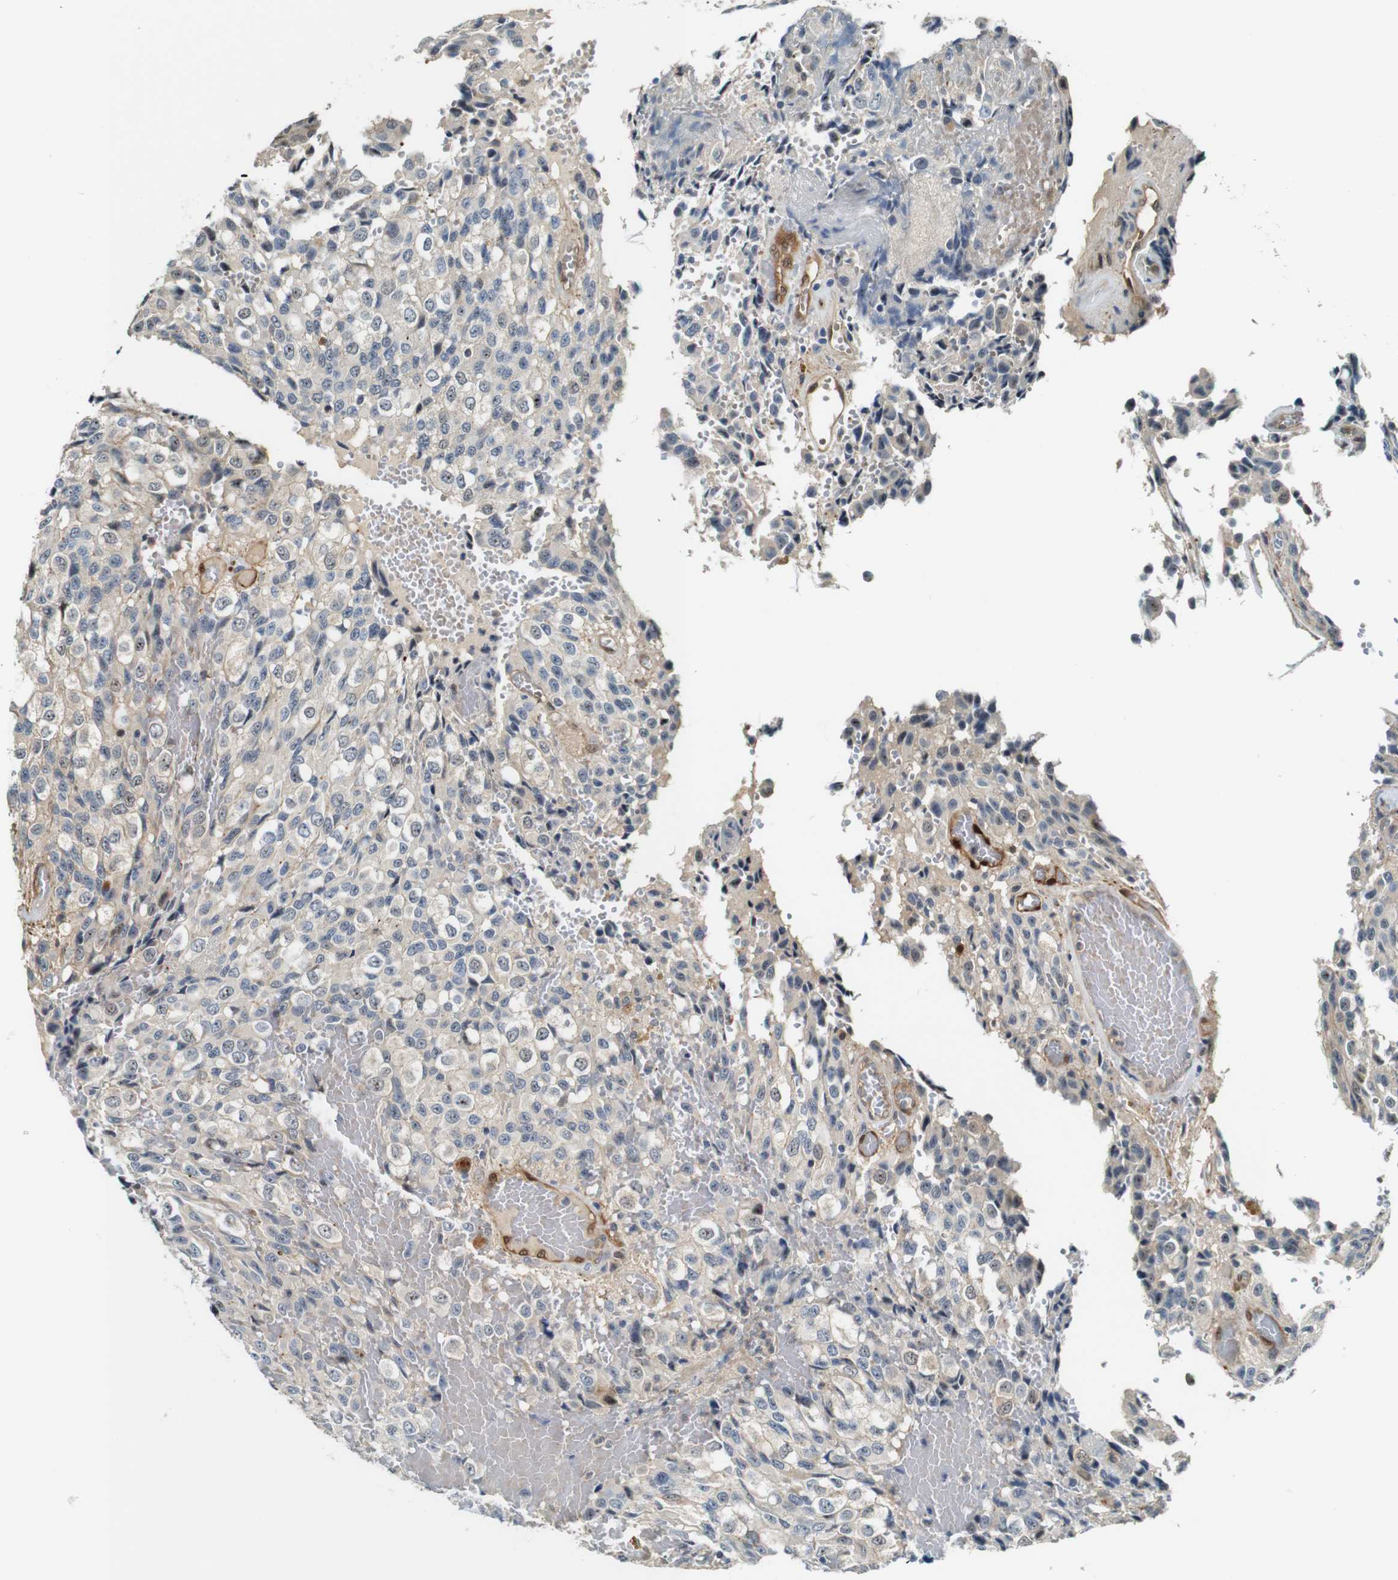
{"staining": {"intensity": "negative", "quantity": "none", "location": "none"}, "tissue": "glioma", "cell_type": "Tumor cells", "image_type": "cancer", "snomed": [{"axis": "morphology", "description": "Glioma, malignant, High grade"}, {"axis": "topography", "description": "Brain"}], "caption": "Glioma was stained to show a protein in brown. There is no significant expression in tumor cells.", "gene": "LXN", "patient": {"sex": "male", "age": 32}}